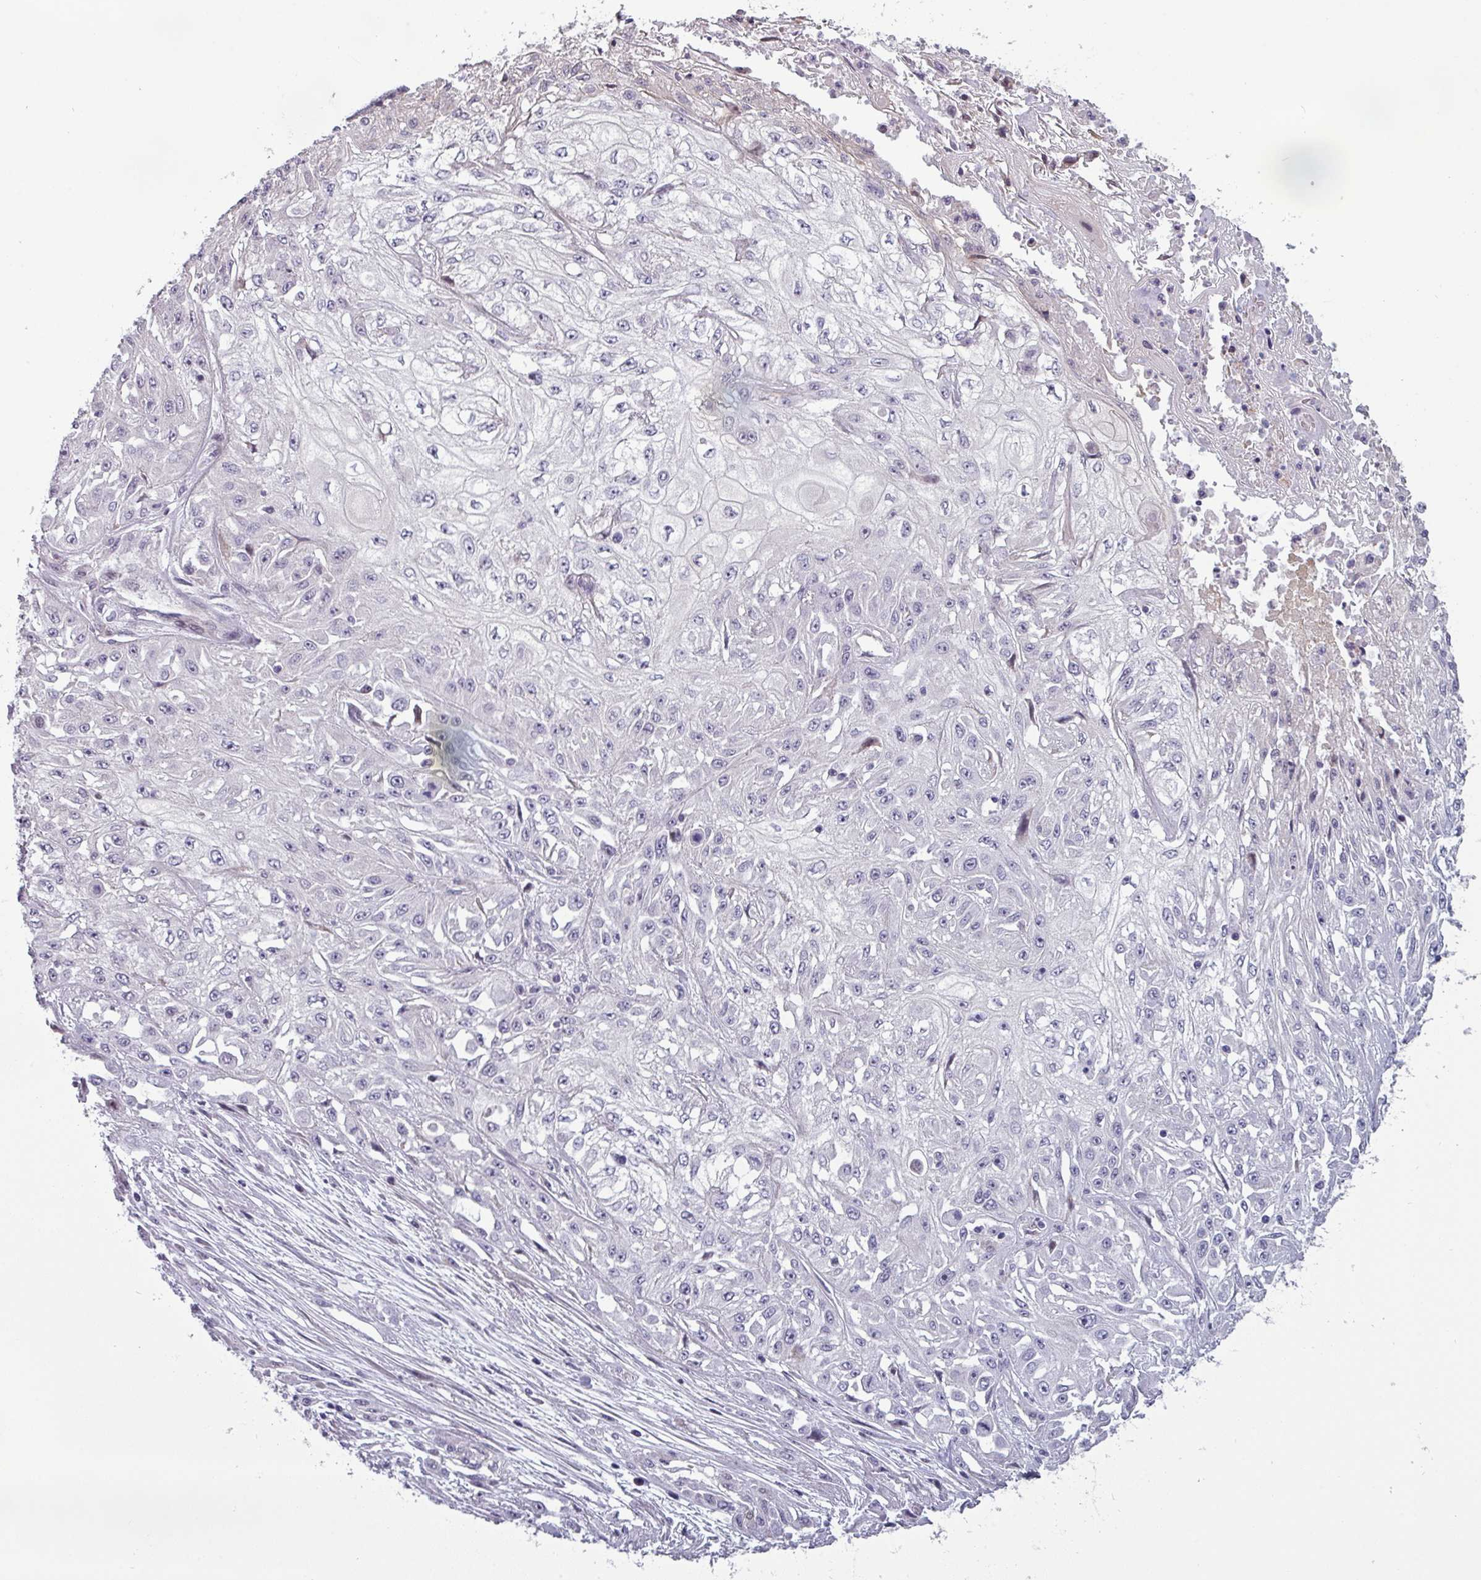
{"staining": {"intensity": "negative", "quantity": "none", "location": "none"}, "tissue": "skin cancer", "cell_type": "Tumor cells", "image_type": "cancer", "snomed": [{"axis": "morphology", "description": "Squamous cell carcinoma, NOS"}, {"axis": "morphology", "description": "Squamous cell carcinoma, metastatic, NOS"}, {"axis": "topography", "description": "Skin"}, {"axis": "topography", "description": "Lymph node"}], "caption": "Protein analysis of skin cancer (squamous cell carcinoma) exhibits no significant positivity in tumor cells.", "gene": "PRAMEF12", "patient": {"sex": "male", "age": 75}}